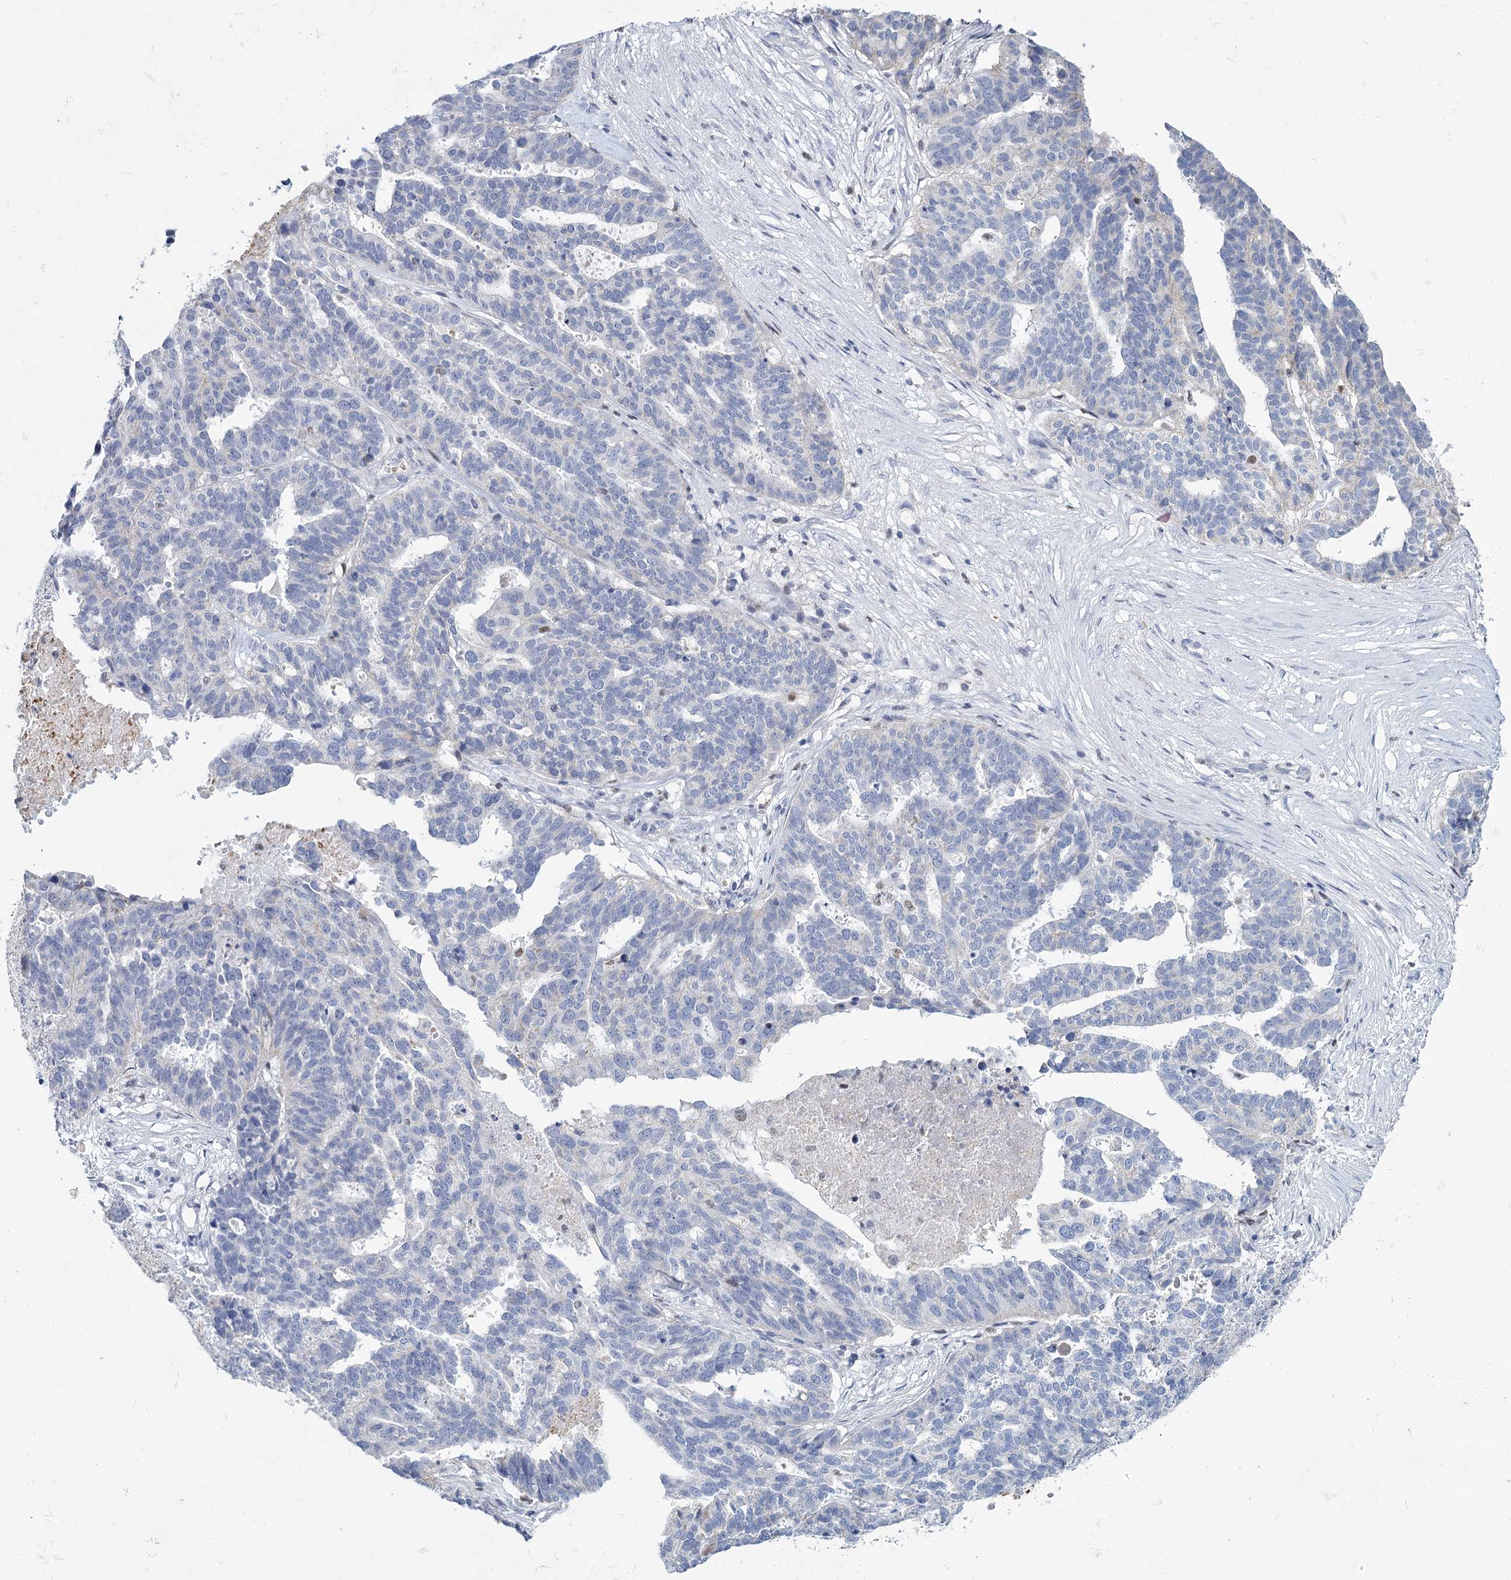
{"staining": {"intensity": "negative", "quantity": "none", "location": "none"}, "tissue": "ovarian cancer", "cell_type": "Tumor cells", "image_type": "cancer", "snomed": [{"axis": "morphology", "description": "Cystadenocarcinoma, serous, NOS"}, {"axis": "topography", "description": "Ovary"}], "caption": "Ovarian serous cystadenocarcinoma was stained to show a protein in brown. There is no significant expression in tumor cells.", "gene": "IGSF3", "patient": {"sex": "female", "age": 59}}